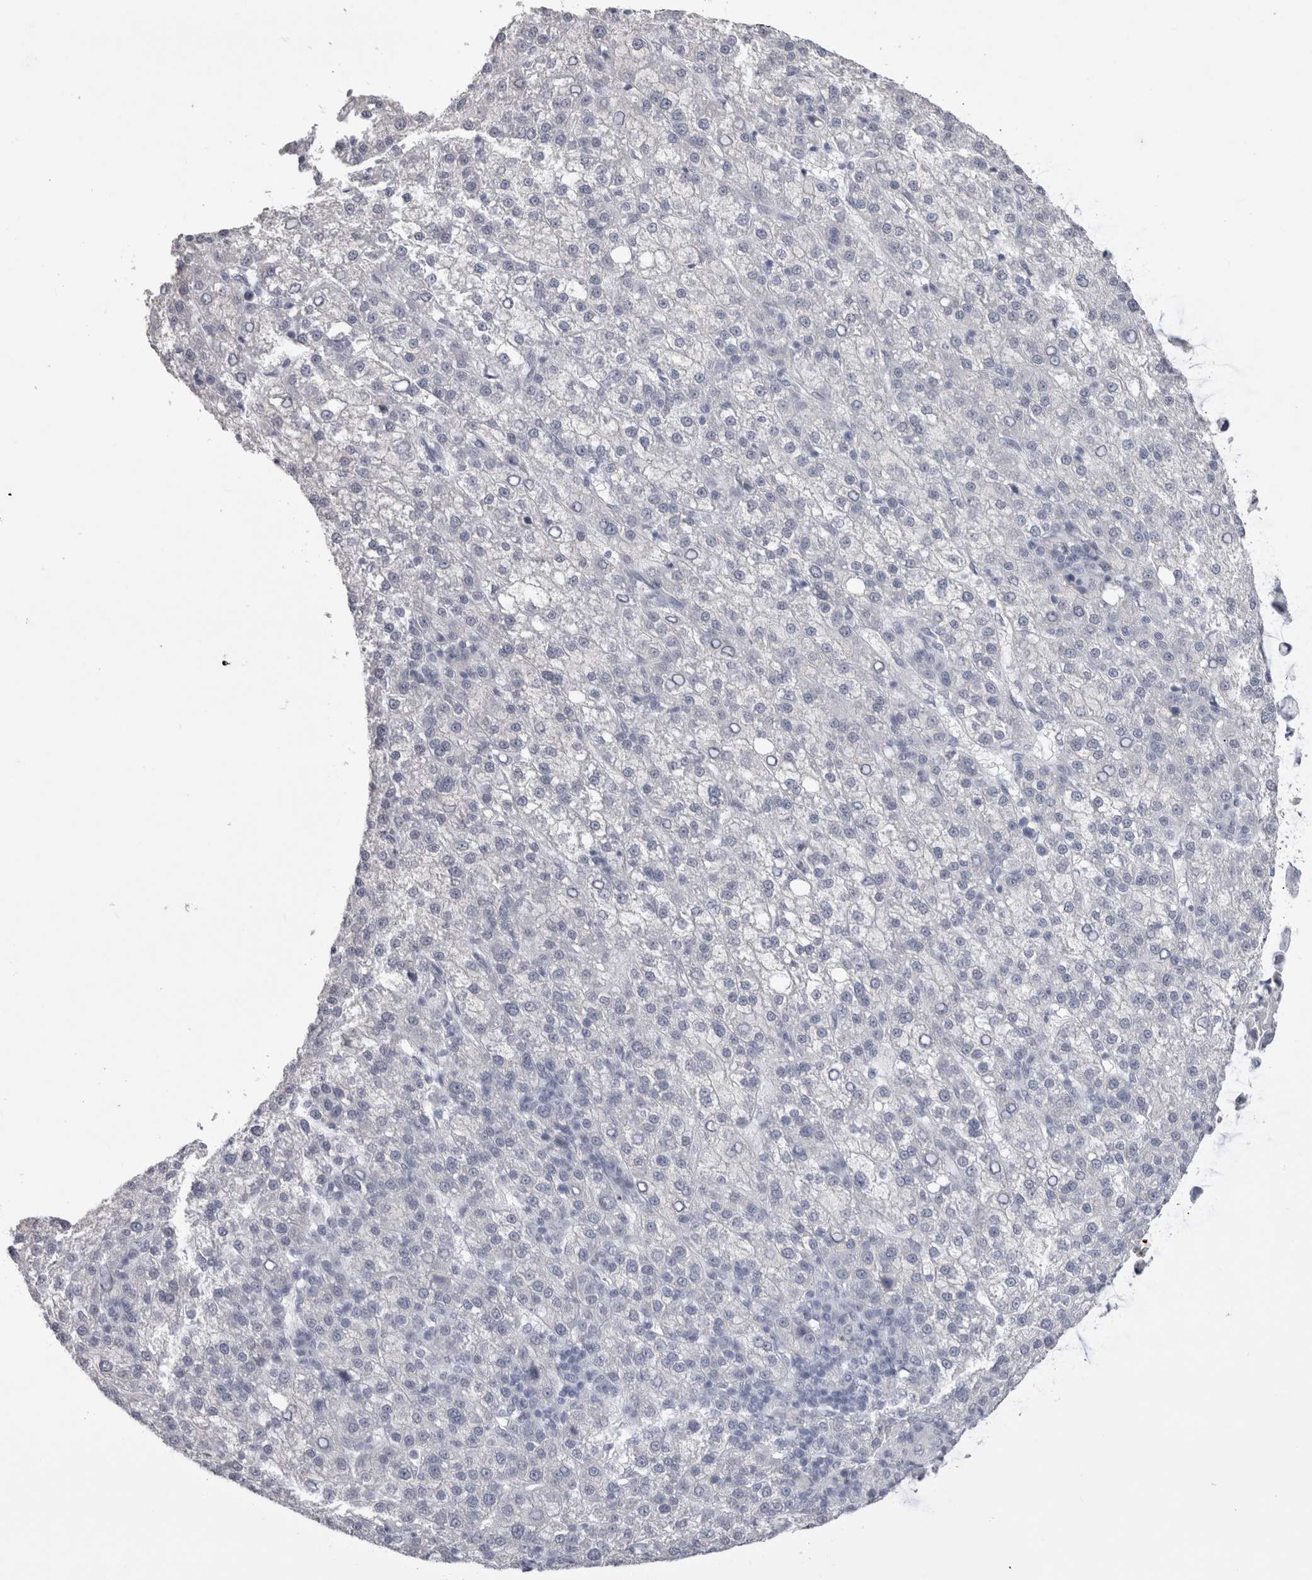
{"staining": {"intensity": "negative", "quantity": "none", "location": "none"}, "tissue": "liver cancer", "cell_type": "Tumor cells", "image_type": "cancer", "snomed": [{"axis": "morphology", "description": "Carcinoma, Hepatocellular, NOS"}, {"axis": "topography", "description": "Liver"}], "caption": "Protein analysis of liver cancer demonstrates no significant staining in tumor cells.", "gene": "ADAM2", "patient": {"sex": "female", "age": 58}}